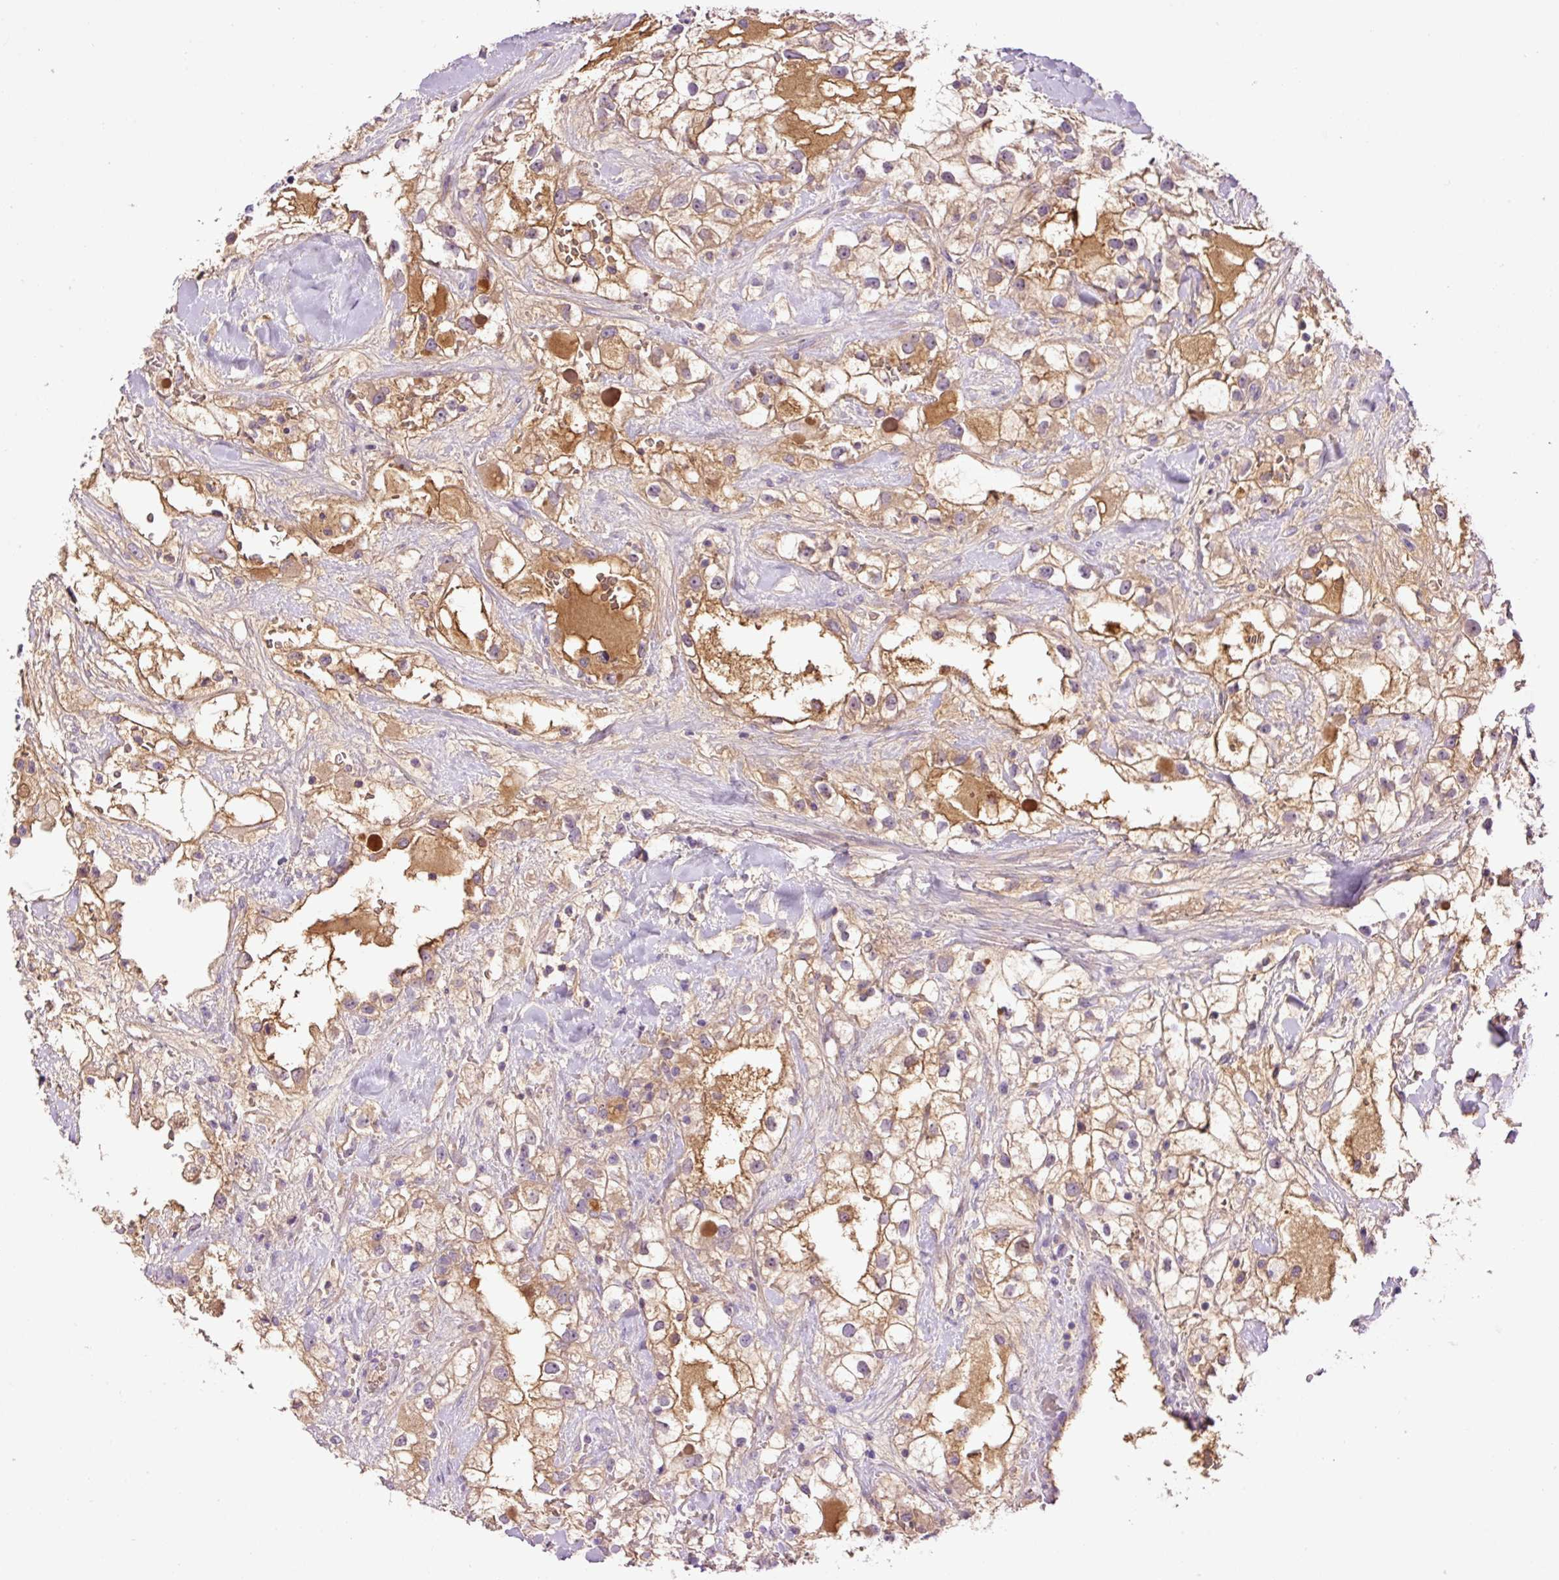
{"staining": {"intensity": "moderate", "quantity": ">75%", "location": "cytoplasmic/membranous"}, "tissue": "renal cancer", "cell_type": "Tumor cells", "image_type": "cancer", "snomed": [{"axis": "morphology", "description": "Adenocarcinoma, NOS"}, {"axis": "topography", "description": "Kidney"}], "caption": "Immunohistochemistry of human renal adenocarcinoma shows medium levels of moderate cytoplasmic/membranous staining in approximately >75% of tumor cells.", "gene": "DPPA4", "patient": {"sex": "male", "age": 59}}